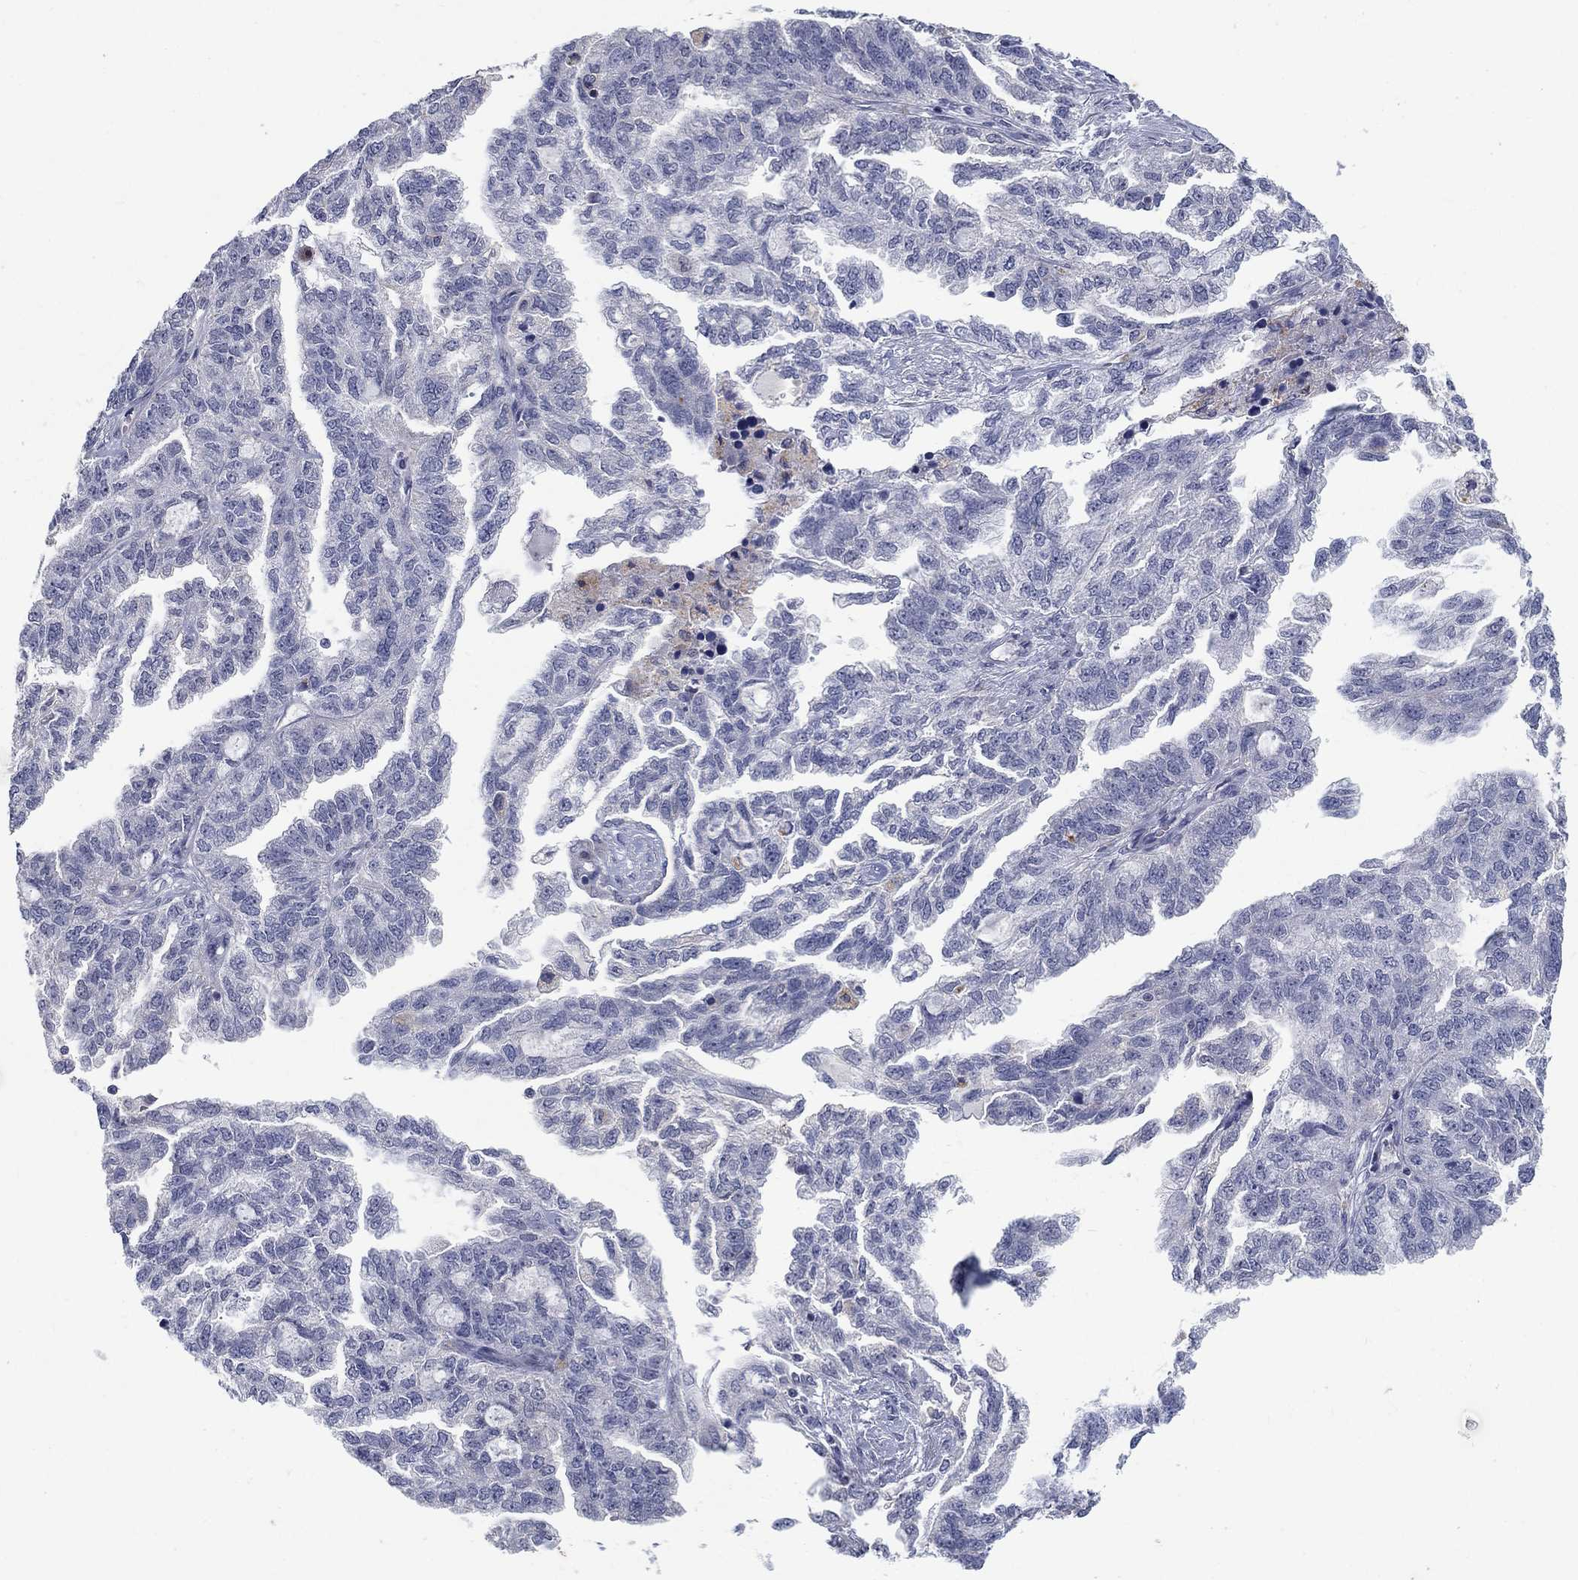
{"staining": {"intensity": "strong", "quantity": "<25%", "location": "cytoplasmic/membranous"}, "tissue": "ovarian cancer", "cell_type": "Tumor cells", "image_type": "cancer", "snomed": [{"axis": "morphology", "description": "Cystadenocarcinoma, serous, NOS"}, {"axis": "topography", "description": "Ovary"}], "caption": "High-power microscopy captured an immunohistochemistry (IHC) histopathology image of serous cystadenocarcinoma (ovarian), revealing strong cytoplasmic/membranous positivity in approximately <25% of tumor cells.", "gene": "MTSS2", "patient": {"sex": "female", "age": 51}}